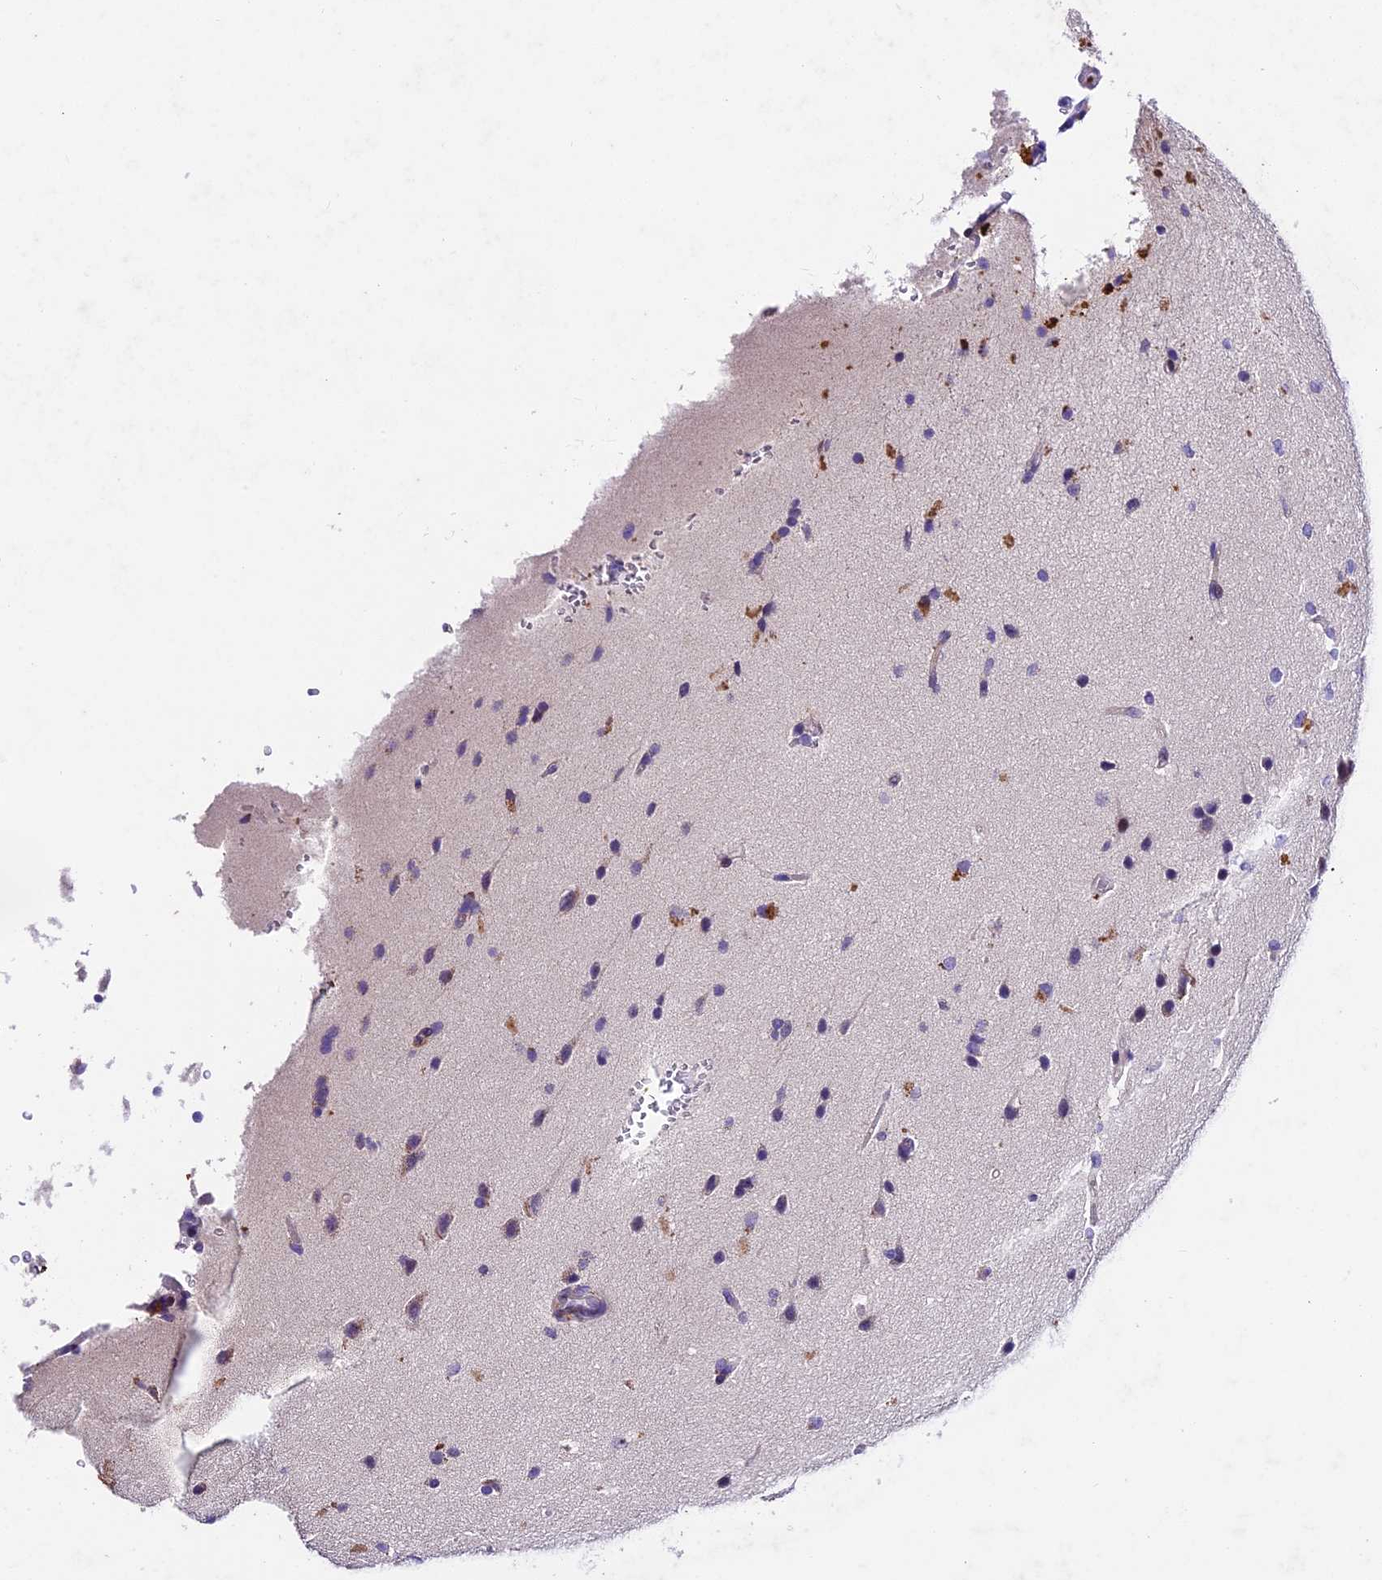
{"staining": {"intensity": "negative", "quantity": "none", "location": "none"}, "tissue": "glioma", "cell_type": "Tumor cells", "image_type": "cancer", "snomed": [{"axis": "morphology", "description": "Glioma, malignant, Low grade"}, {"axis": "topography", "description": "Brain"}], "caption": "Malignant low-grade glioma stained for a protein using immunohistochemistry shows no expression tumor cells.", "gene": "IFT140", "patient": {"sex": "female", "age": 37}}